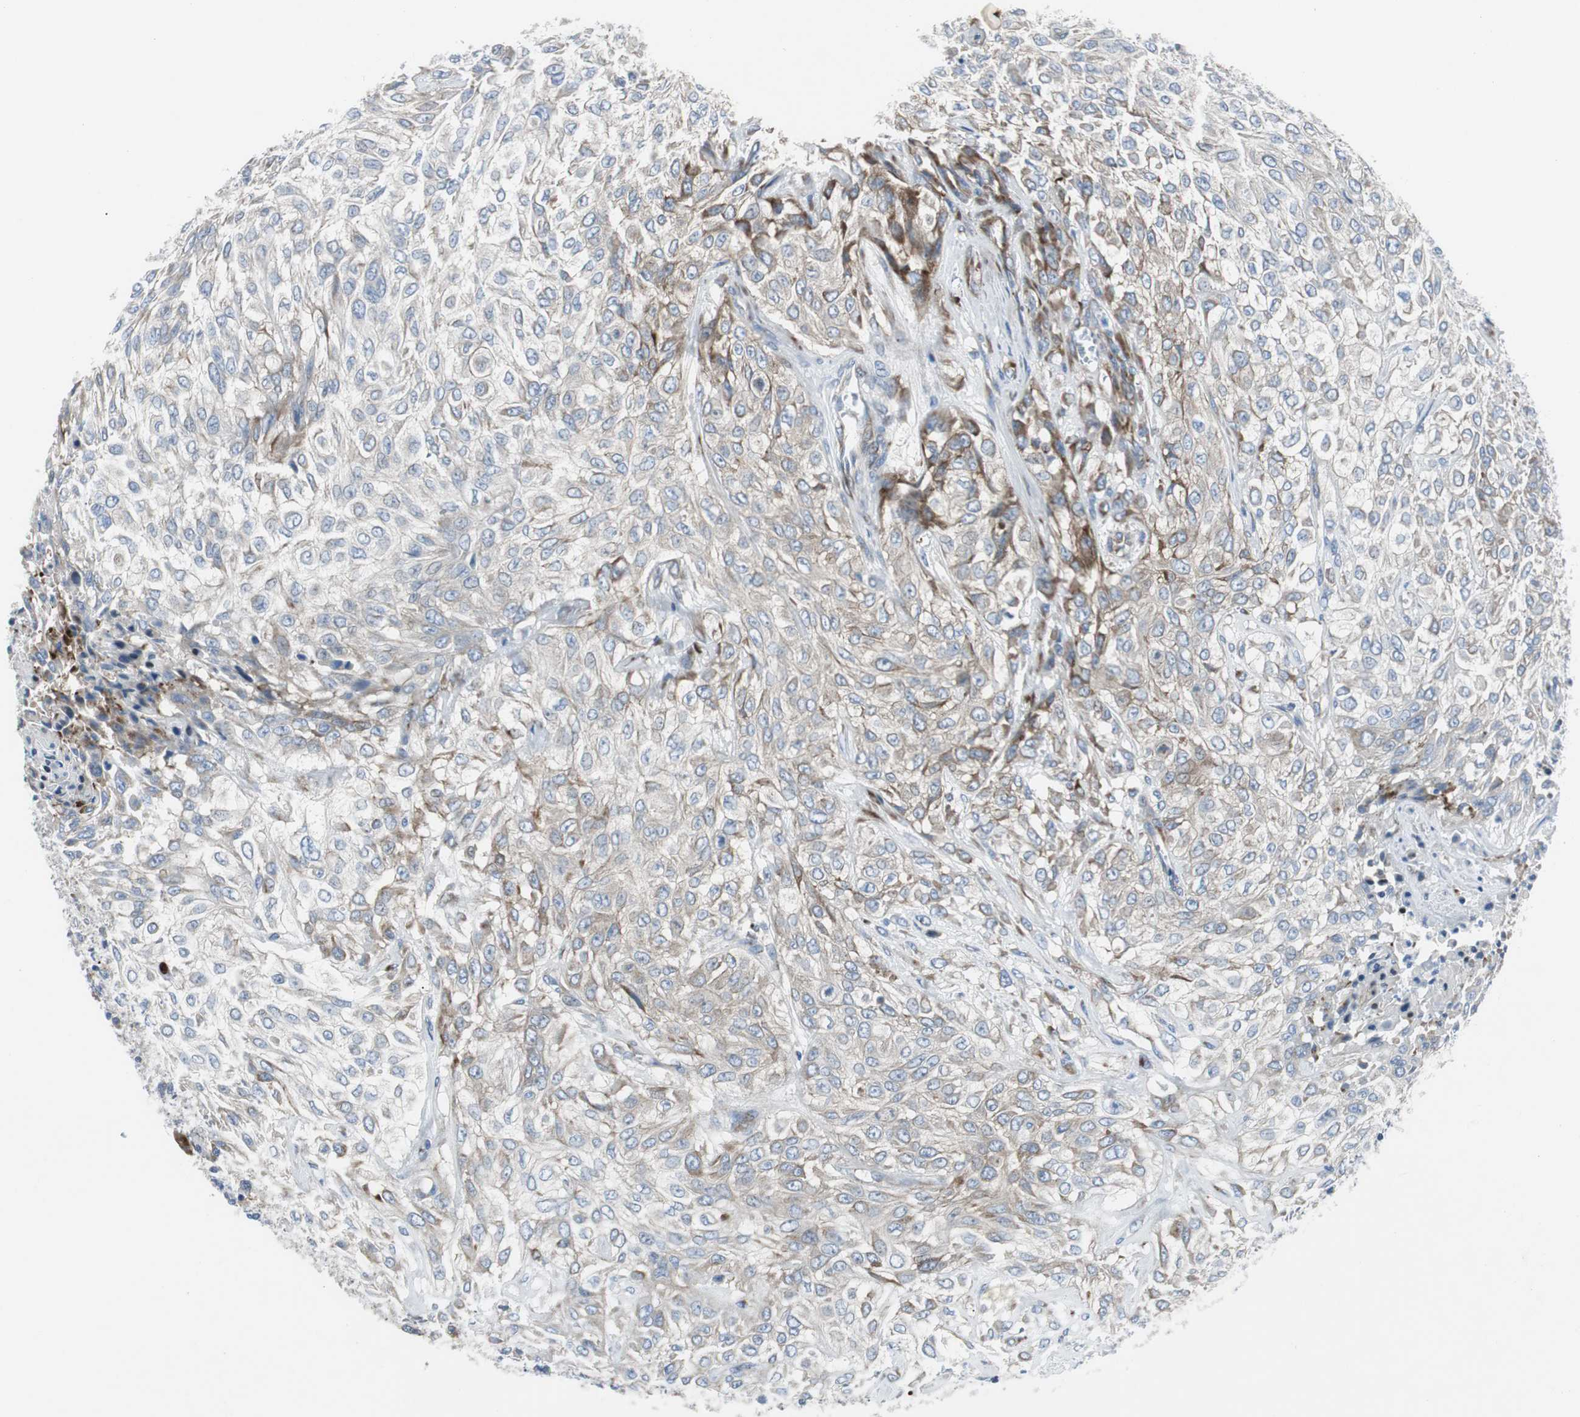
{"staining": {"intensity": "moderate", "quantity": "<25%", "location": "cytoplasmic/membranous"}, "tissue": "urothelial cancer", "cell_type": "Tumor cells", "image_type": "cancer", "snomed": [{"axis": "morphology", "description": "Urothelial carcinoma, High grade"}, {"axis": "topography", "description": "Urinary bladder"}], "caption": "High-power microscopy captured an immunohistochemistry photomicrograph of urothelial carcinoma (high-grade), revealing moderate cytoplasmic/membranous staining in approximately <25% of tumor cells.", "gene": "BBC3", "patient": {"sex": "male", "age": 57}}